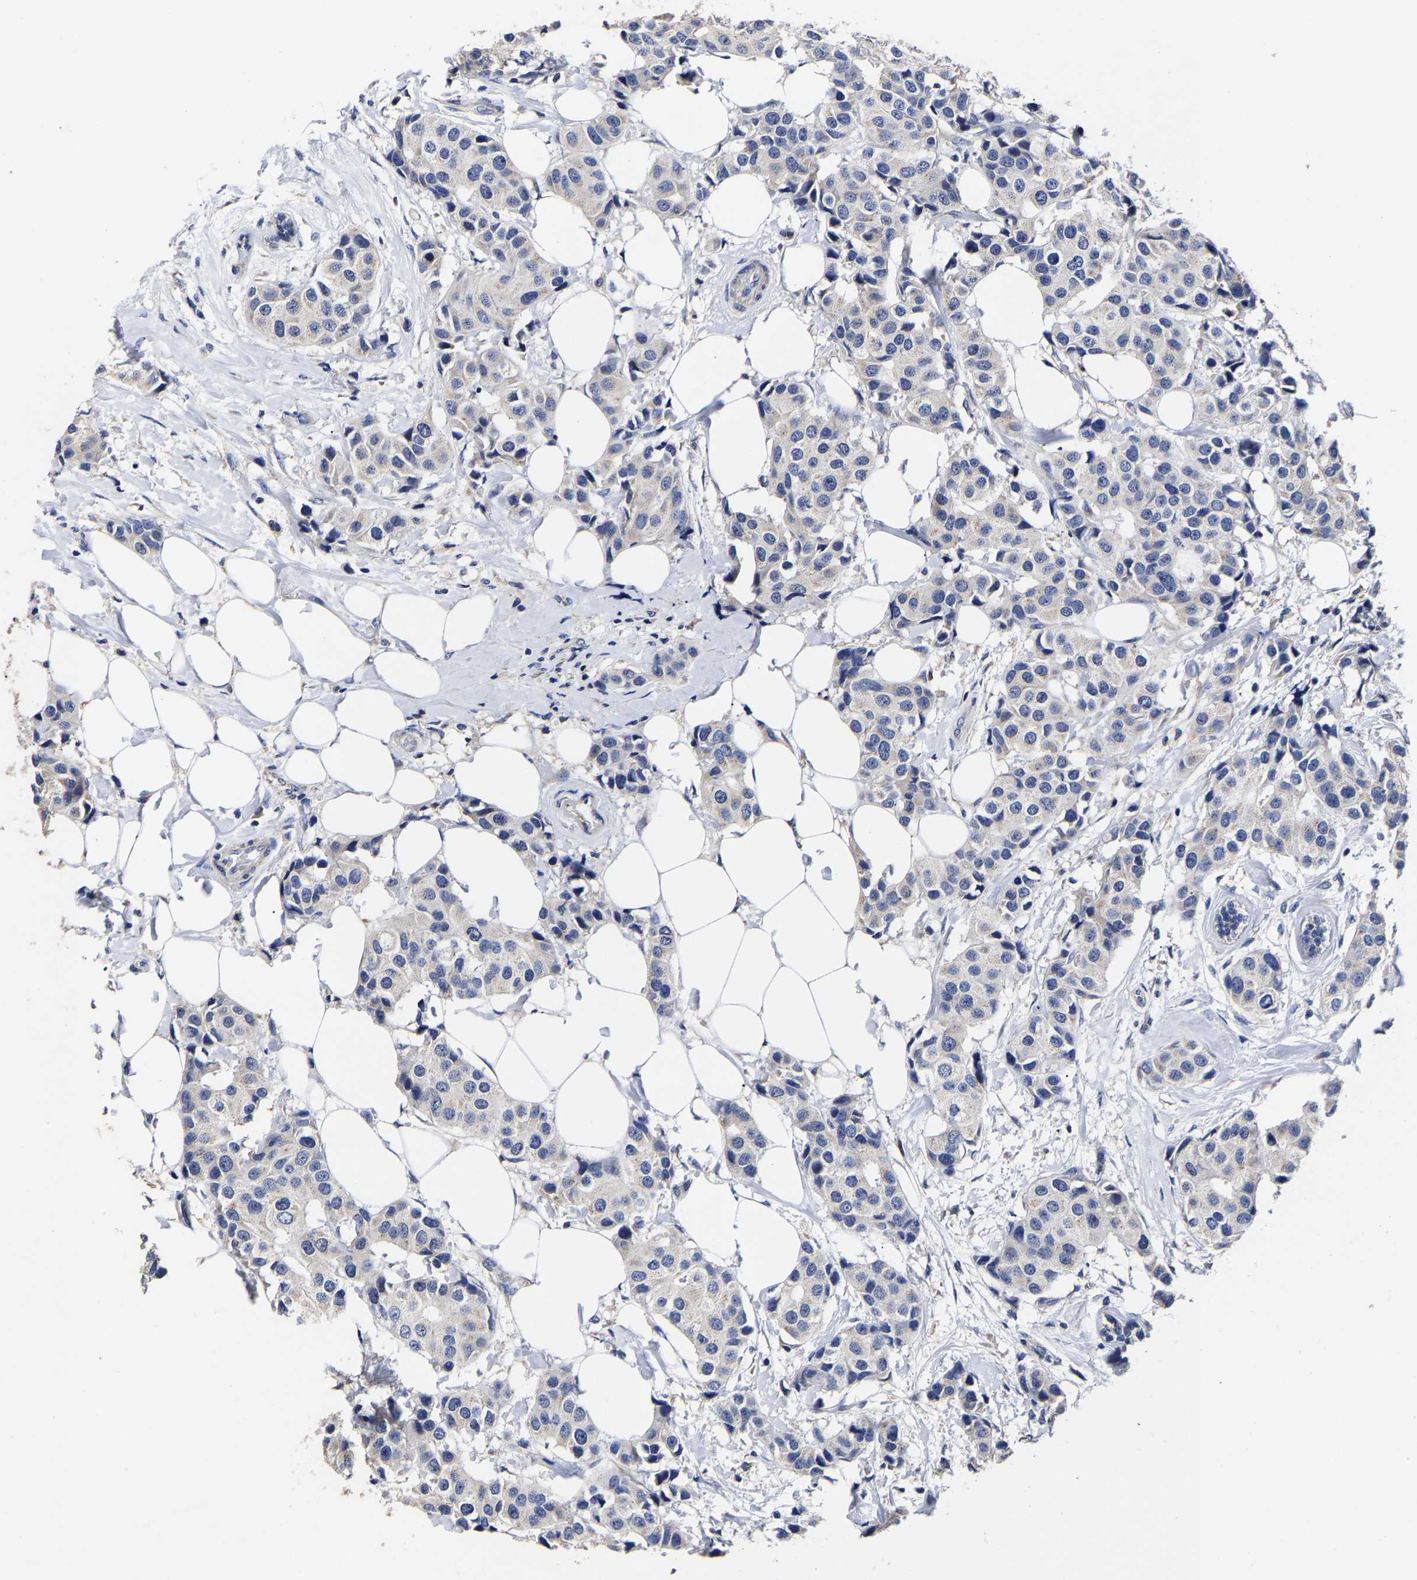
{"staining": {"intensity": "negative", "quantity": "none", "location": "none"}, "tissue": "breast cancer", "cell_type": "Tumor cells", "image_type": "cancer", "snomed": [{"axis": "morphology", "description": "Normal tissue, NOS"}, {"axis": "morphology", "description": "Duct carcinoma"}, {"axis": "topography", "description": "Breast"}], "caption": "High power microscopy histopathology image of an immunohistochemistry (IHC) micrograph of breast cancer (intraductal carcinoma), revealing no significant expression in tumor cells.", "gene": "AASS", "patient": {"sex": "female", "age": 39}}